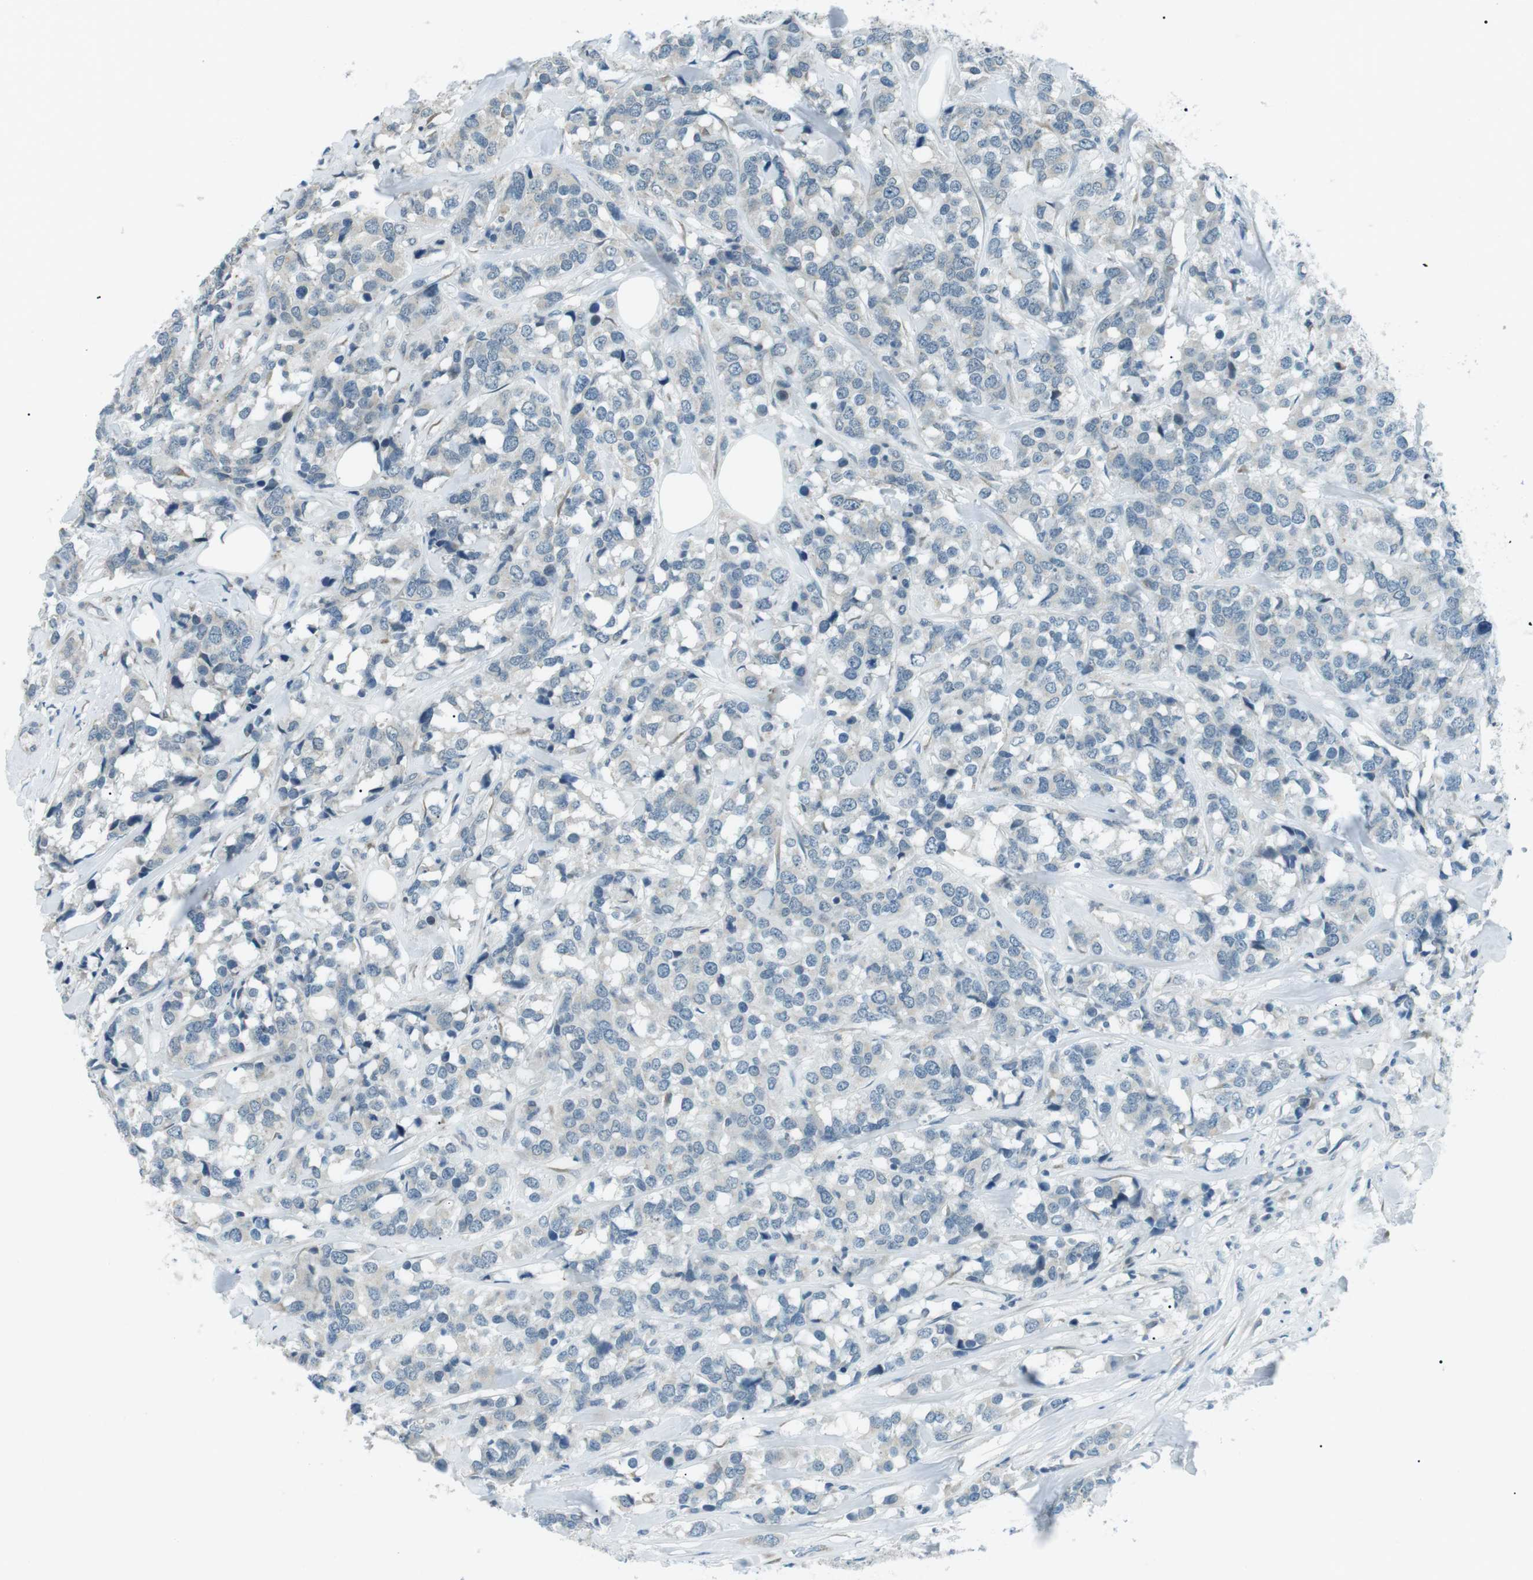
{"staining": {"intensity": "negative", "quantity": "none", "location": "none"}, "tissue": "breast cancer", "cell_type": "Tumor cells", "image_type": "cancer", "snomed": [{"axis": "morphology", "description": "Lobular carcinoma"}, {"axis": "topography", "description": "Breast"}], "caption": "Breast lobular carcinoma stained for a protein using immunohistochemistry (IHC) displays no staining tumor cells.", "gene": "SERPINB2", "patient": {"sex": "female", "age": 59}}